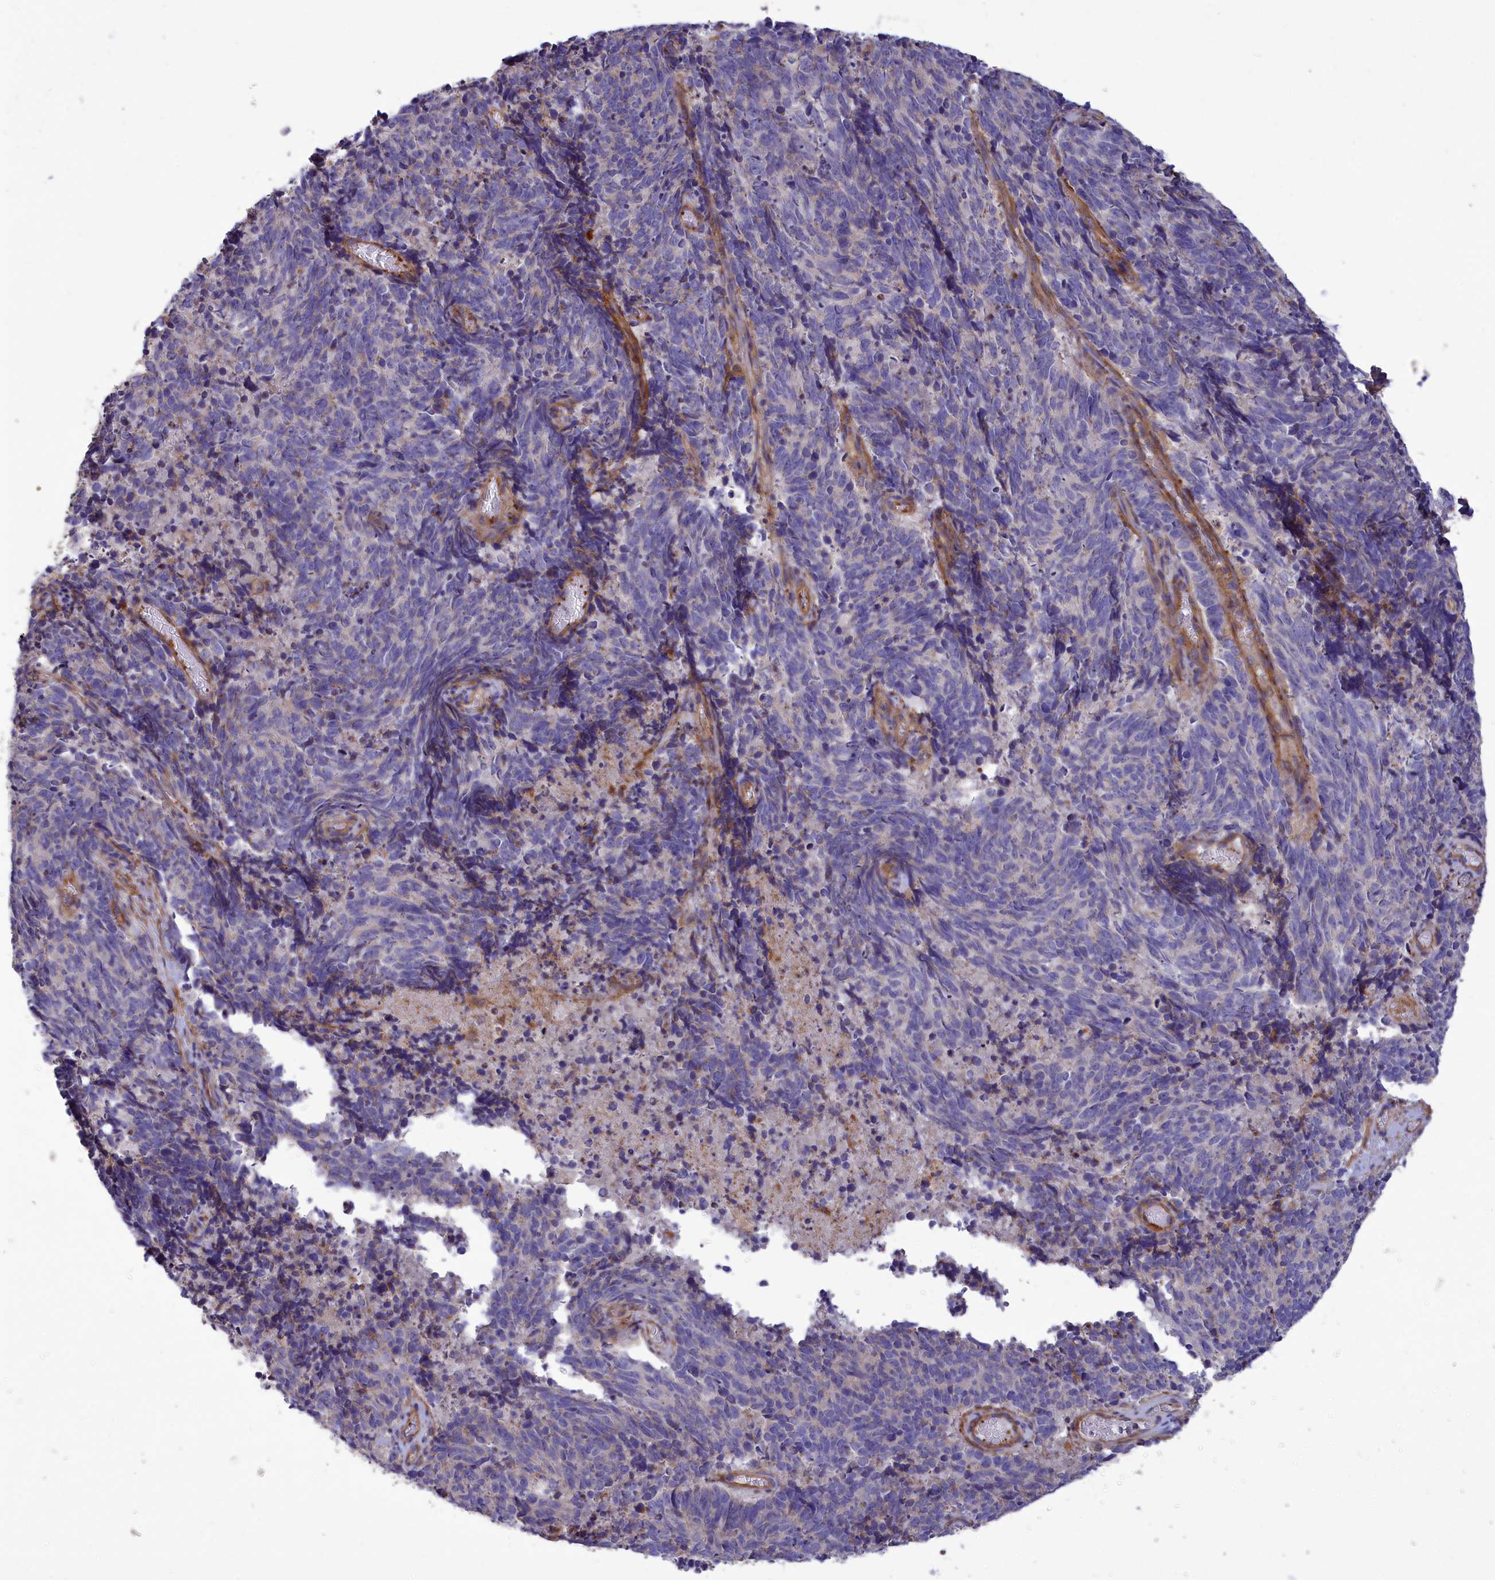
{"staining": {"intensity": "negative", "quantity": "none", "location": "none"}, "tissue": "cervical cancer", "cell_type": "Tumor cells", "image_type": "cancer", "snomed": [{"axis": "morphology", "description": "Squamous cell carcinoma, NOS"}, {"axis": "topography", "description": "Cervix"}], "caption": "This image is of cervical cancer (squamous cell carcinoma) stained with IHC to label a protein in brown with the nuclei are counter-stained blue. There is no positivity in tumor cells.", "gene": "AMDHD2", "patient": {"sex": "female", "age": 29}}